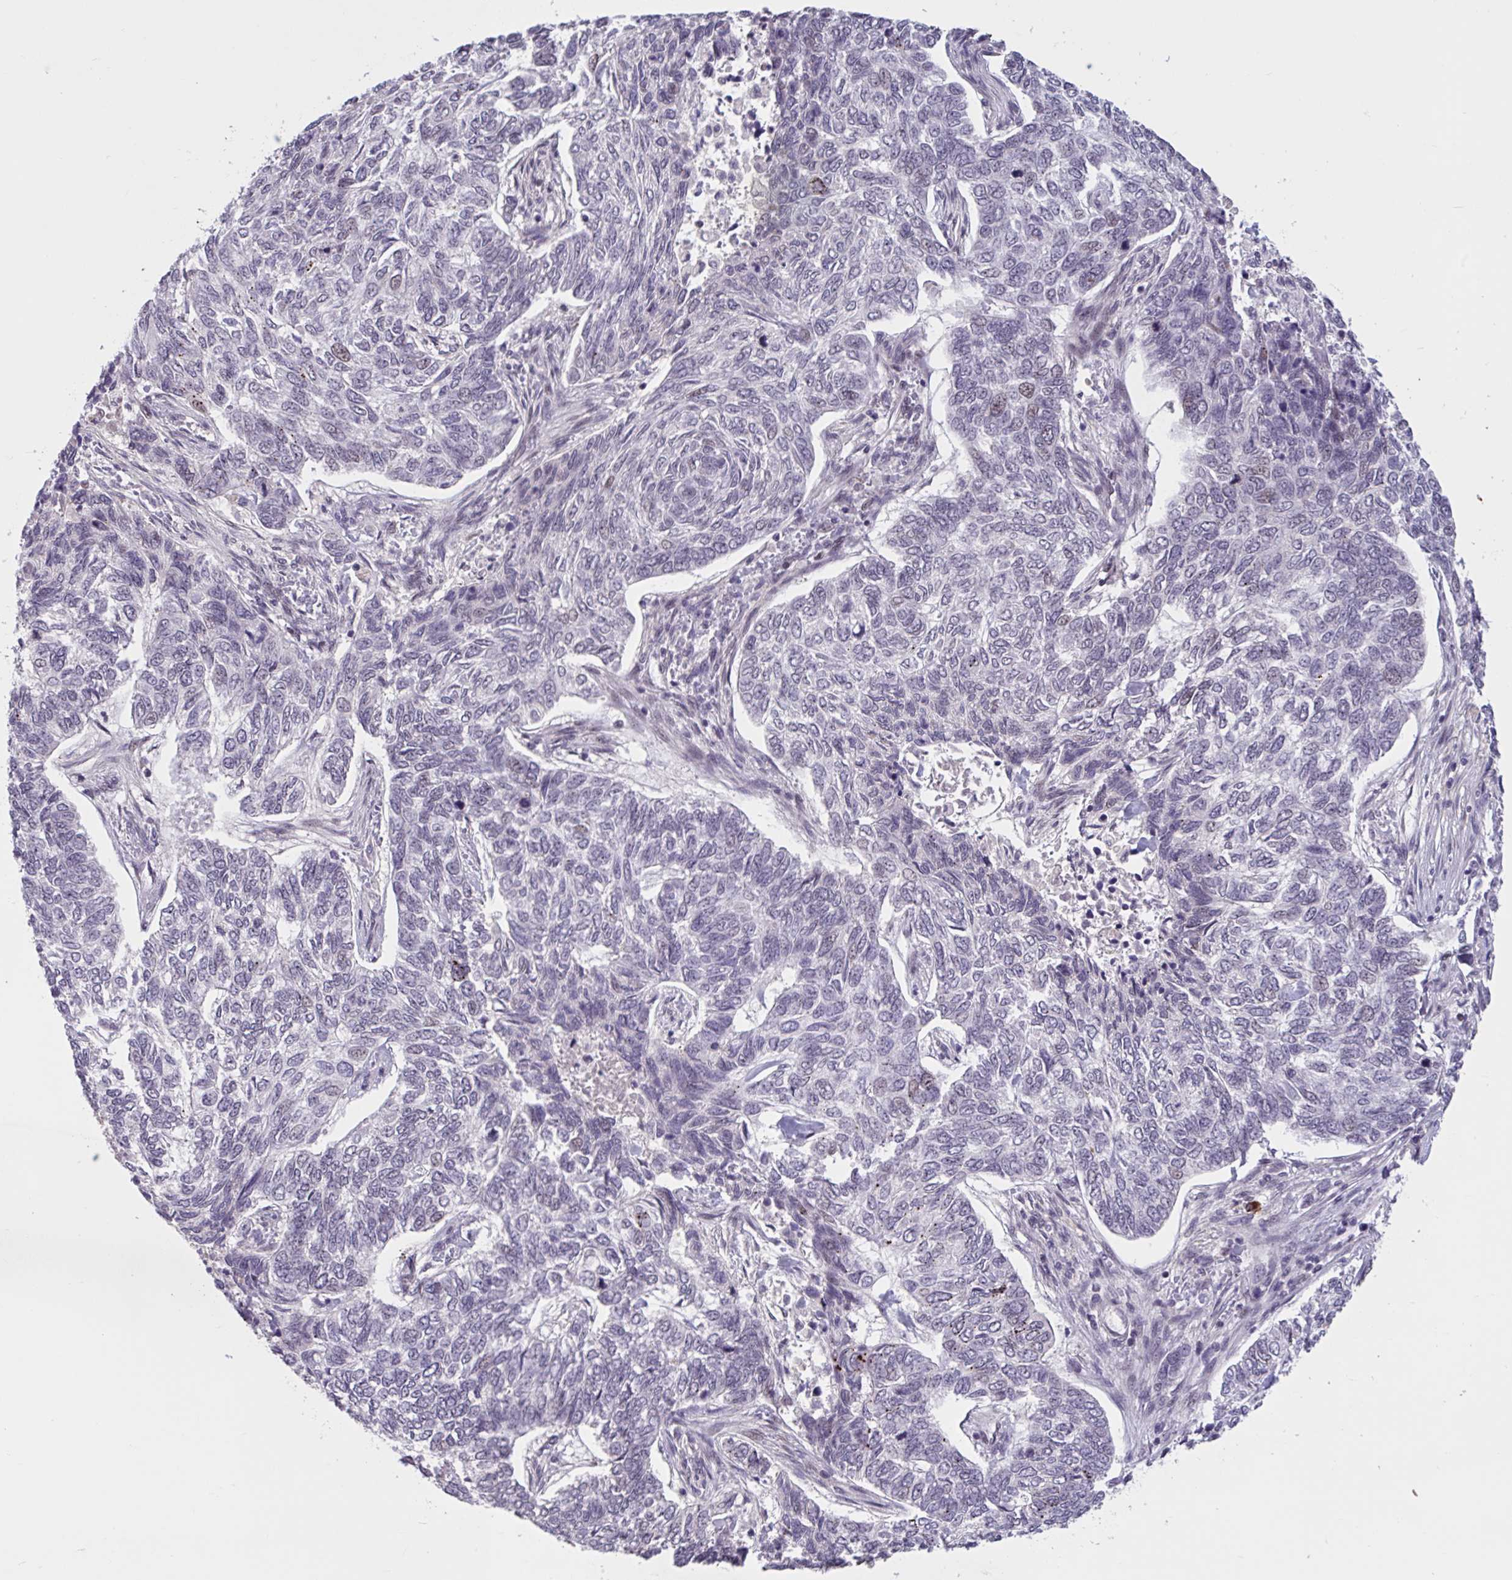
{"staining": {"intensity": "weak", "quantity": "<25%", "location": "nuclear"}, "tissue": "skin cancer", "cell_type": "Tumor cells", "image_type": "cancer", "snomed": [{"axis": "morphology", "description": "Basal cell carcinoma"}, {"axis": "topography", "description": "Skin"}], "caption": "High magnification brightfield microscopy of skin cancer (basal cell carcinoma) stained with DAB (brown) and counterstained with hematoxylin (blue): tumor cells show no significant expression.", "gene": "ZNF414", "patient": {"sex": "female", "age": 65}}